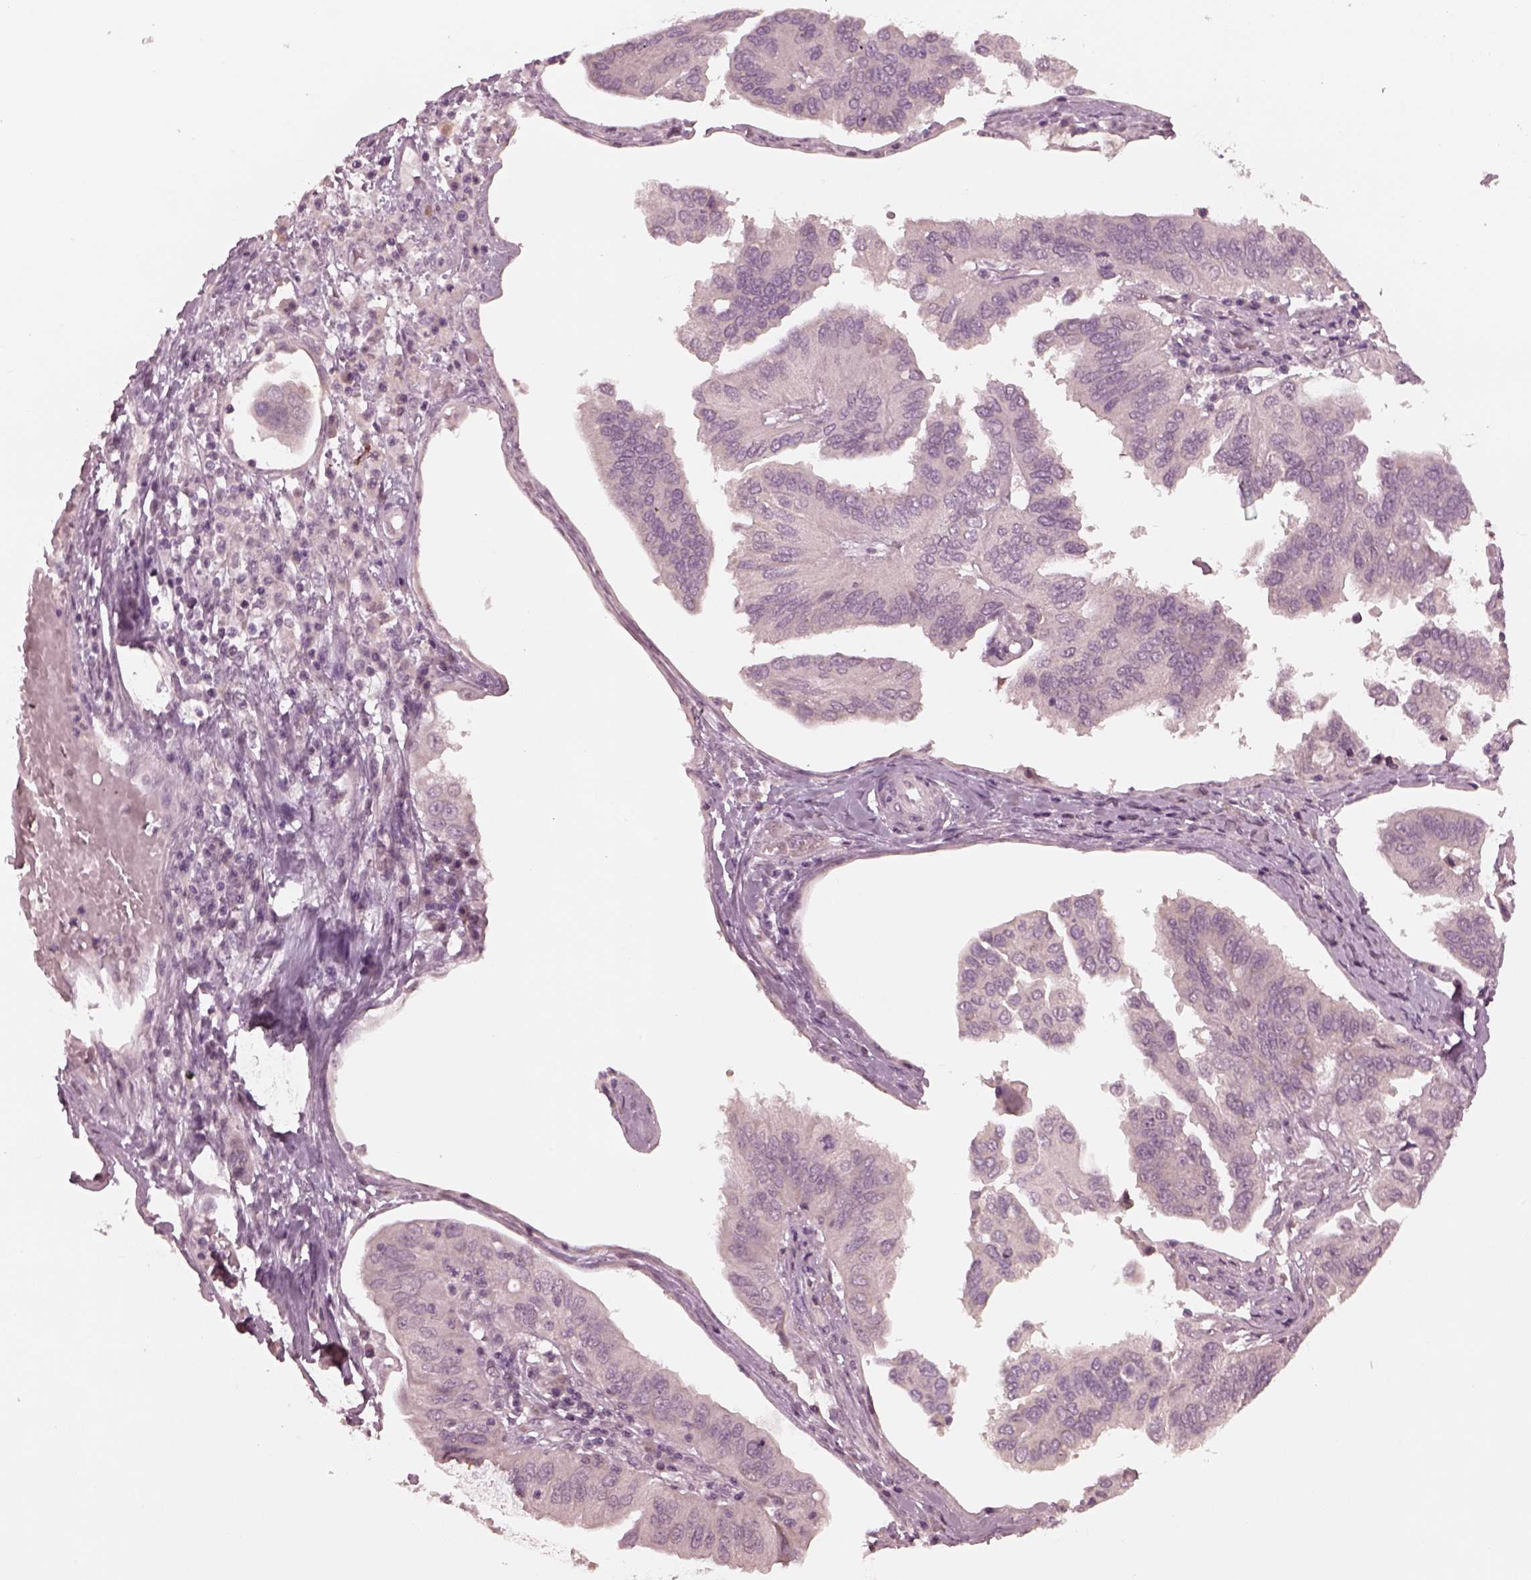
{"staining": {"intensity": "negative", "quantity": "none", "location": "none"}, "tissue": "ovarian cancer", "cell_type": "Tumor cells", "image_type": "cancer", "snomed": [{"axis": "morphology", "description": "Cystadenocarcinoma, serous, NOS"}, {"axis": "topography", "description": "Ovary"}], "caption": "Immunohistochemistry of ovarian serous cystadenocarcinoma displays no positivity in tumor cells.", "gene": "RGS7", "patient": {"sex": "female", "age": 79}}